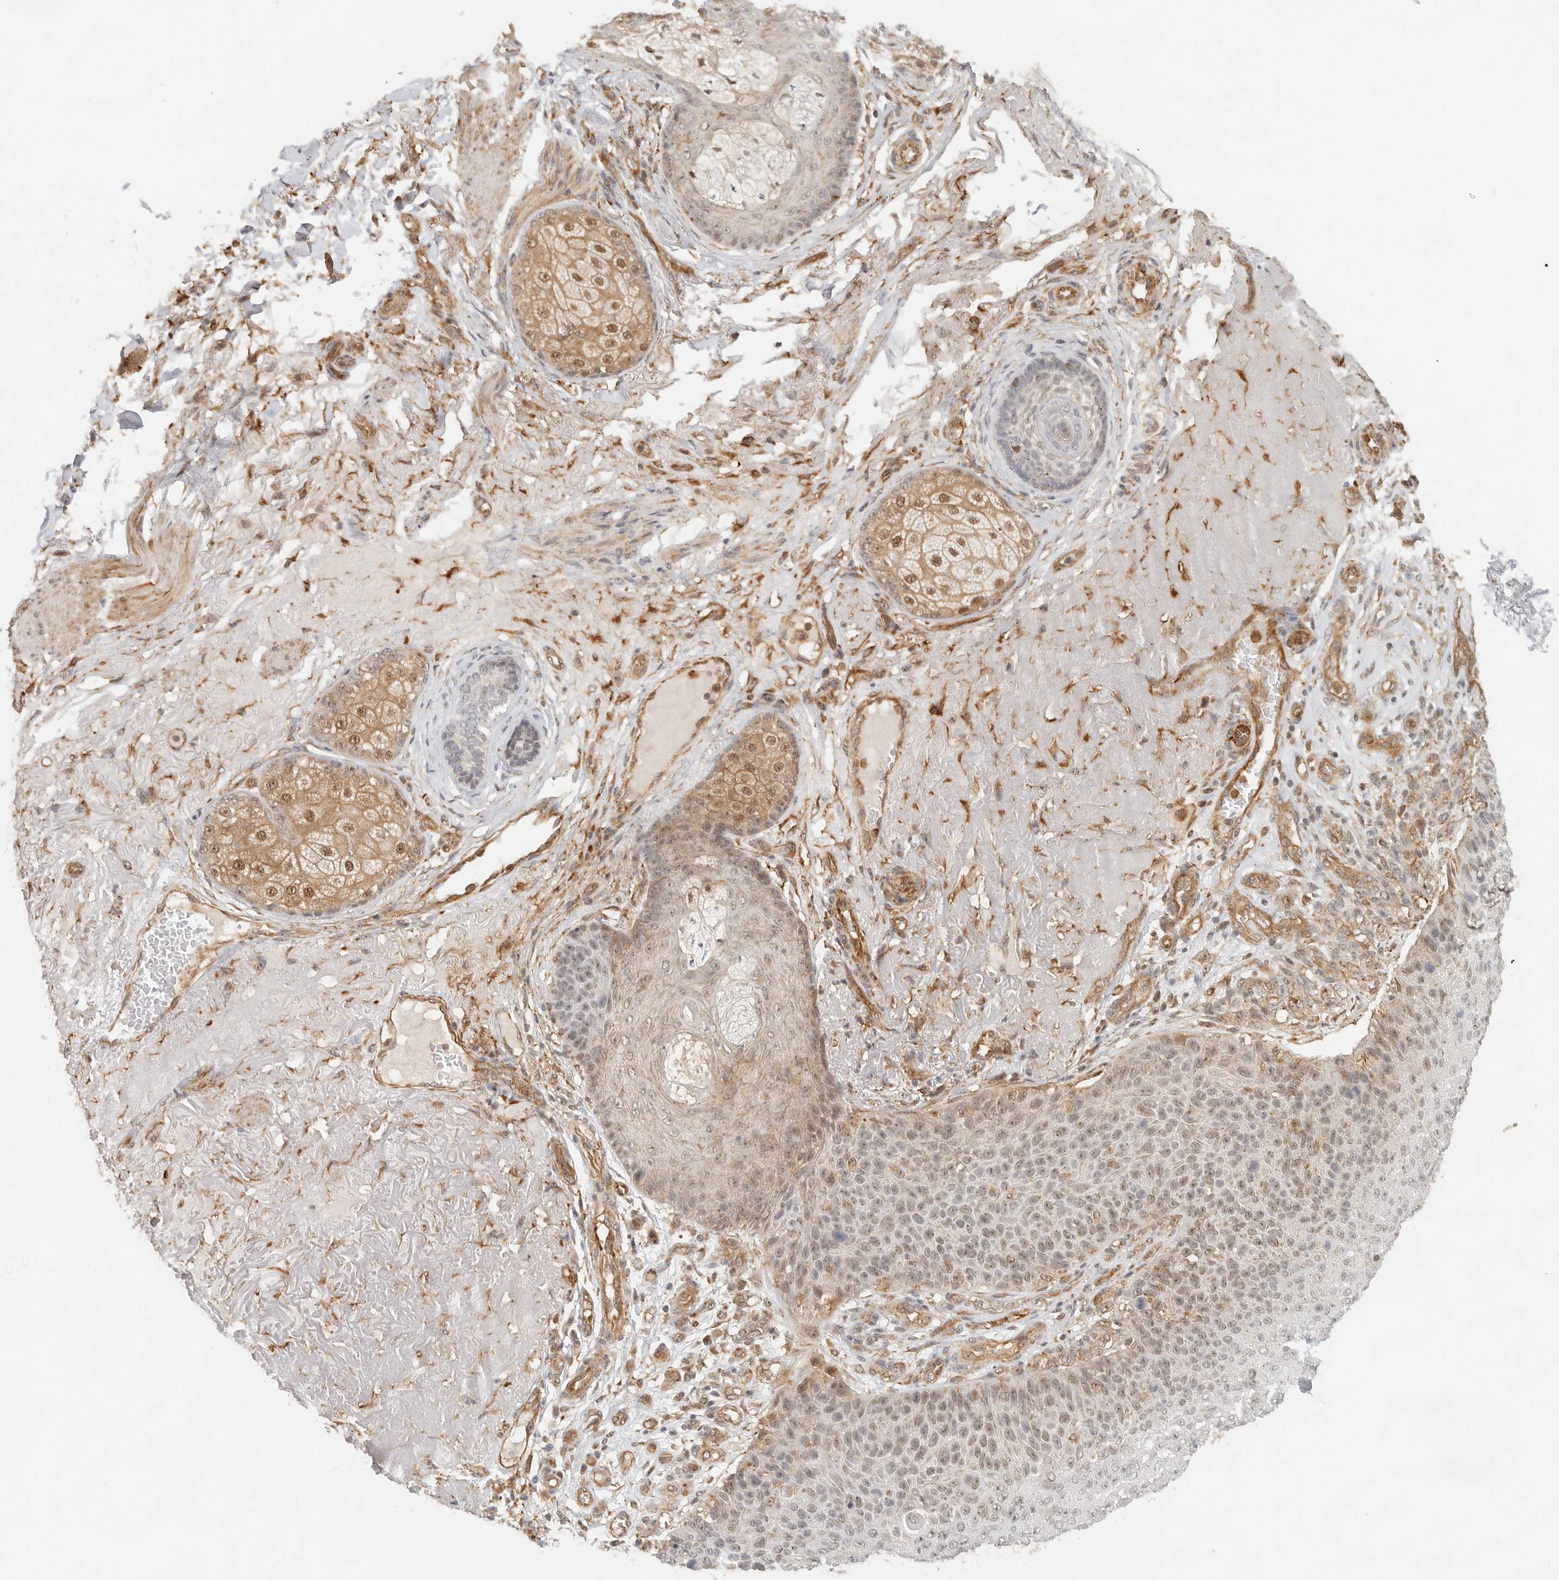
{"staining": {"intensity": "moderate", "quantity": ">75%", "location": "nuclear"}, "tissue": "skin cancer", "cell_type": "Tumor cells", "image_type": "cancer", "snomed": [{"axis": "morphology", "description": "Squamous cell carcinoma, NOS"}, {"axis": "topography", "description": "Skin"}], "caption": "Skin cancer stained for a protein (brown) demonstrates moderate nuclear positive positivity in approximately >75% of tumor cells.", "gene": "HEXD", "patient": {"sex": "female", "age": 88}}